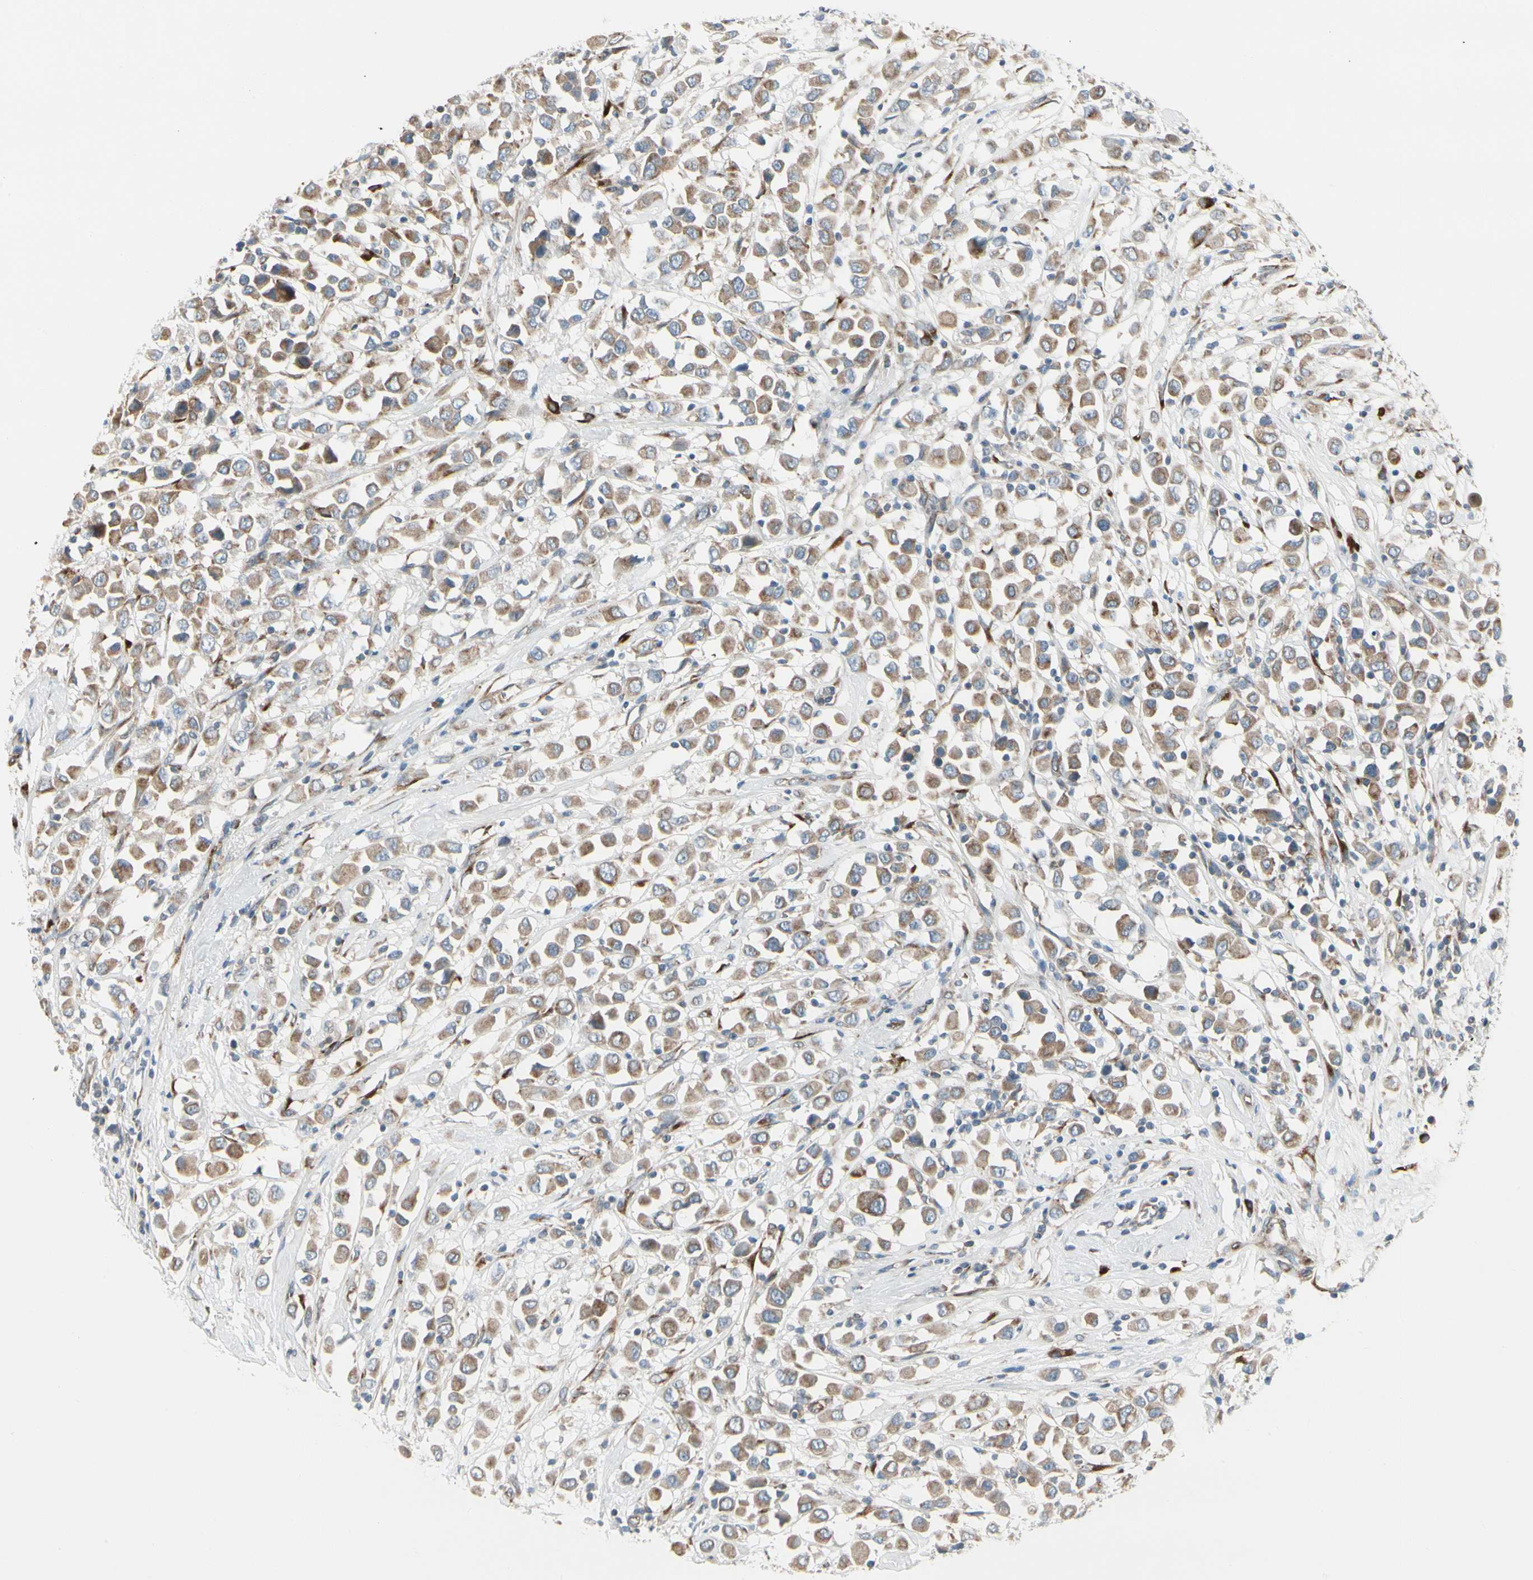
{"staining": {"intensity": "weak", "quantity": ">75%", "location": "cytoplasmic/membranous"}, "tissue": "breast cancer", "cell_type": "Tumor cells", "image_type": "cancer", "snomed": [{"axis": "morphology", "description": "Duct carcinoma"}, {"axis": "topography", "description": "Breast"}], "caption": "Human breast invasive ductal carcinoma stained with a brown dye exhibits weak cytoplasmic/membranous positive positivity in approximately >75% of tumor cells.", "gene": "FNDC3A", "patient": {"sex": "female", "age": 61}}